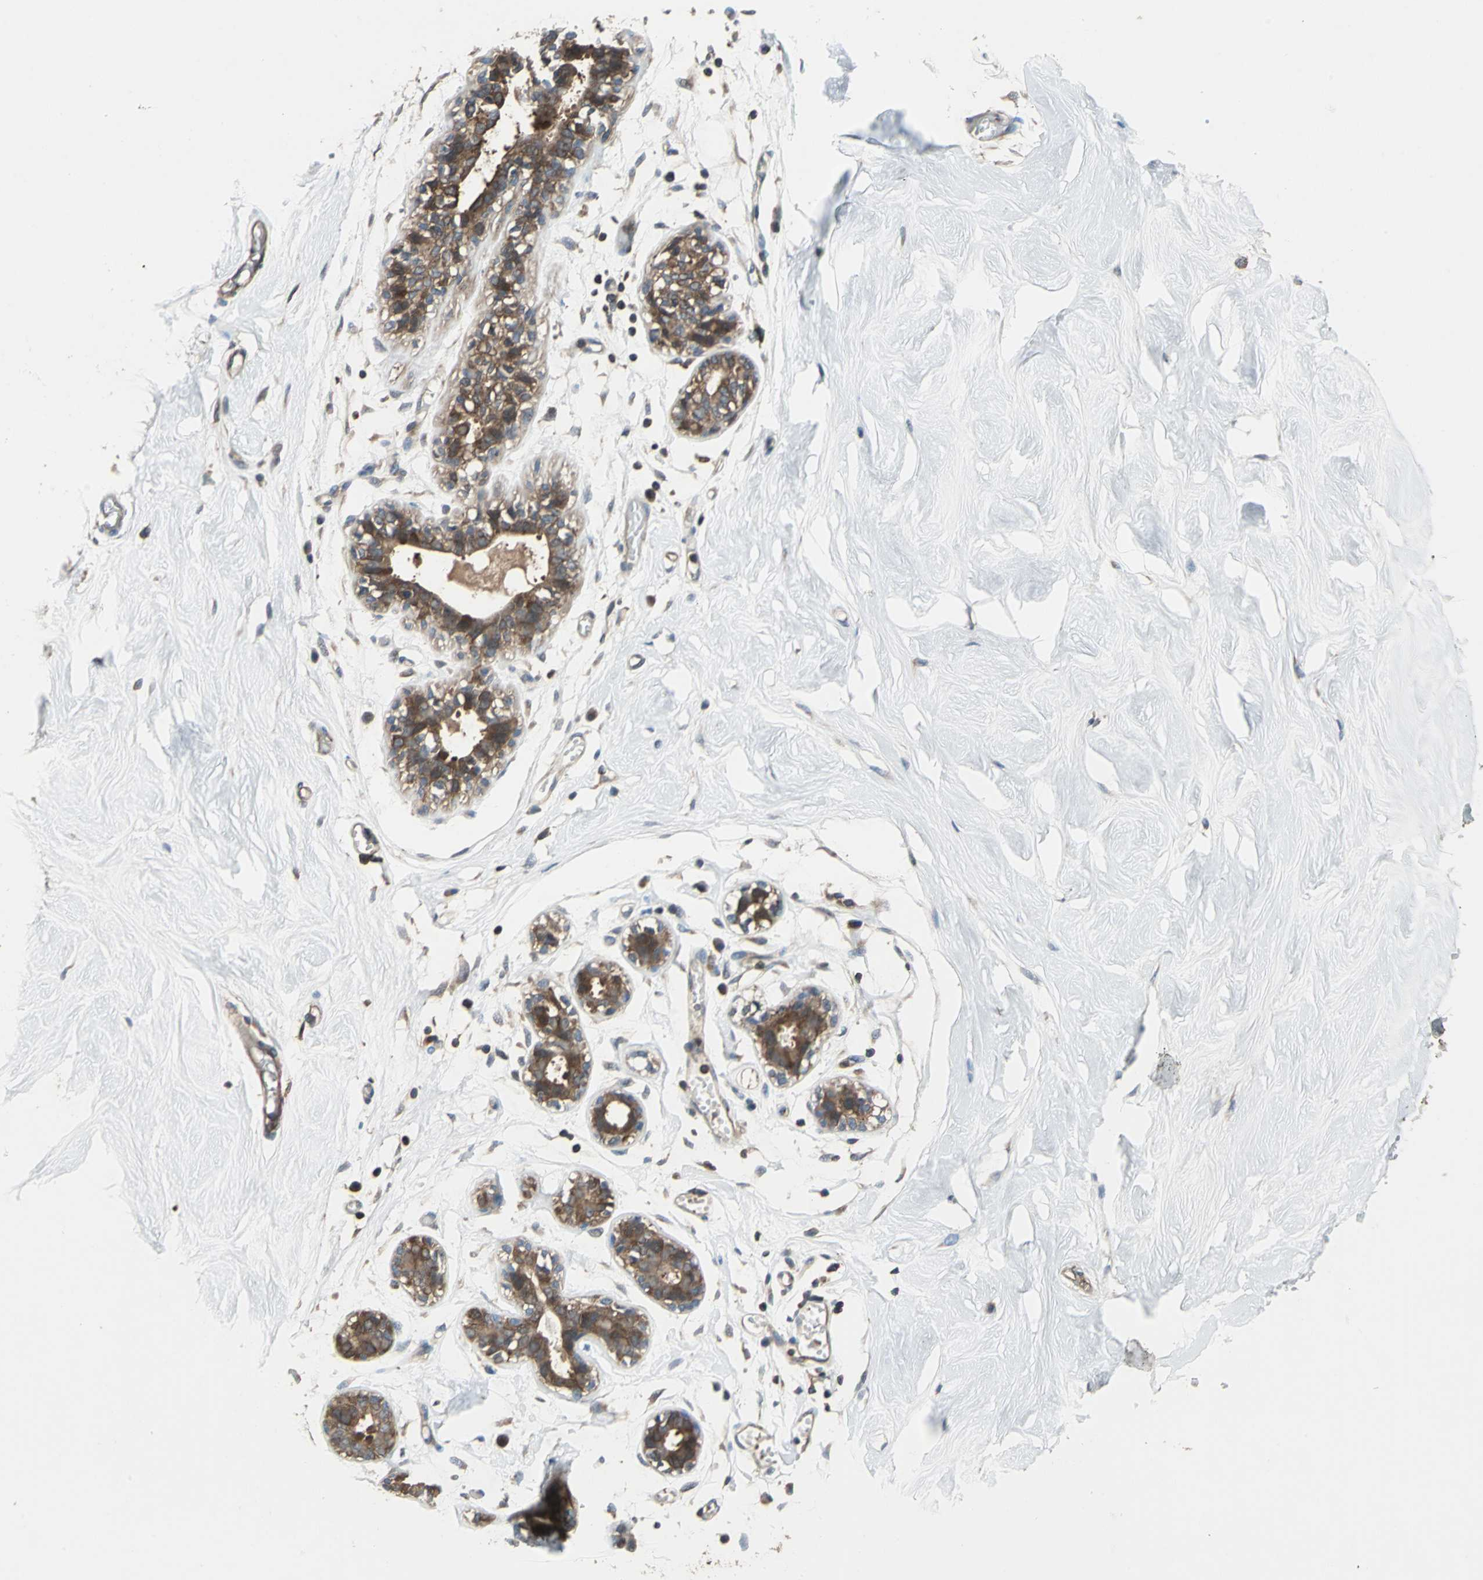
{"staining": {"intensity": "negative", "quantity": "none", "location": "none"}, "tissue": "breast", "cell_type": "Adipocytes", "image_type": "normal", "snomed": [{"axis": "morphology", "description": "Normal tissue, NOS"}, {"axis": "topography", "description": "Breast"}, {"axis": "topography", "description": "Soft tissue"}], "caption": "Image shows no significant protein positivity in adipocytes of unremarkable breast.", "gene": "CAPN1", "patient": {"sex": "female", "age": 25}}